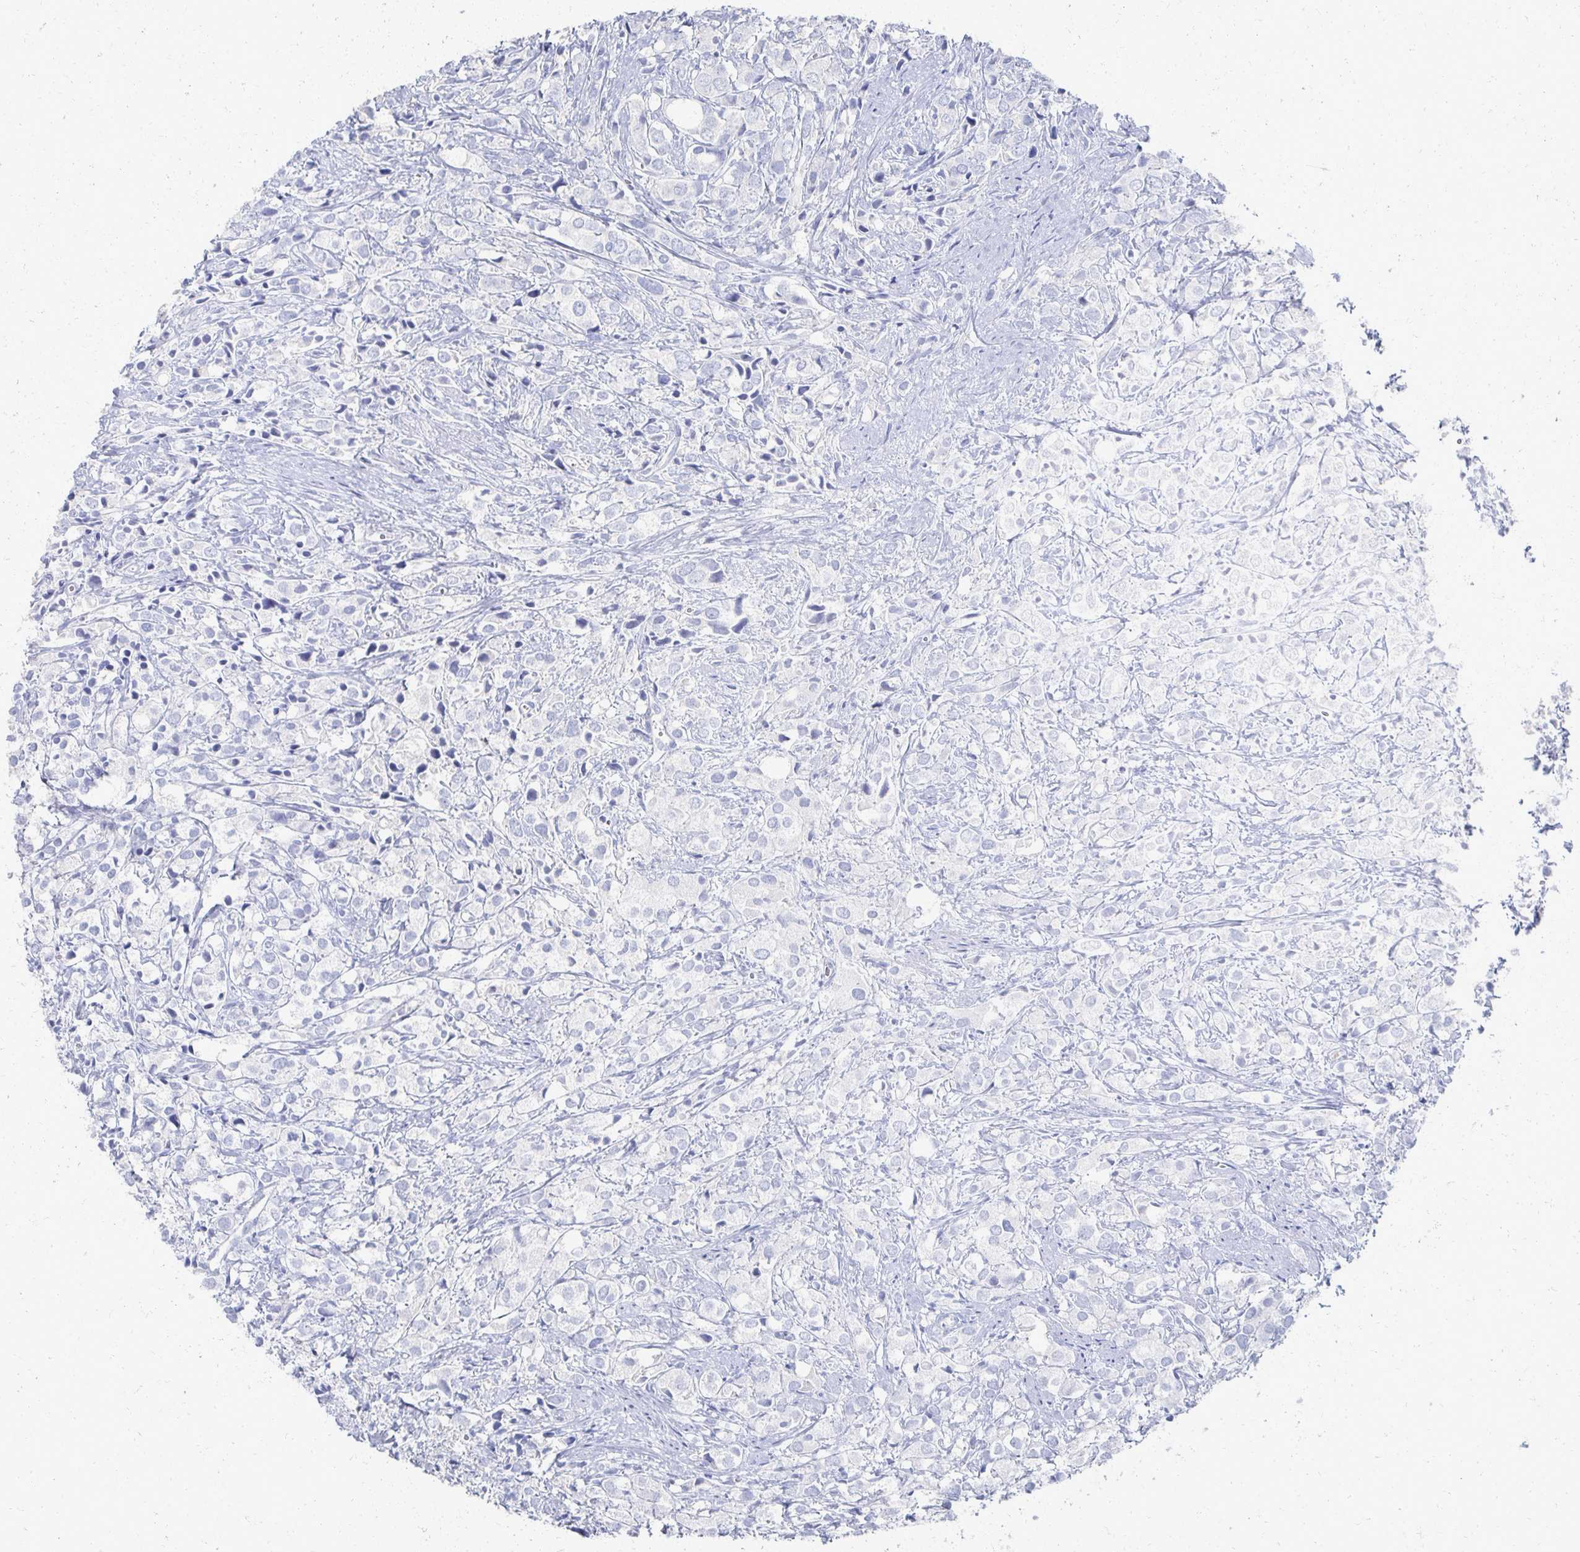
{"staining": {"intensity": "negative", "quantity": "none", "location": "none"}, "tissue": "prostate cancer", "cell_type": "Tumor cells", "image_type": "cancer", "snomed": [{"axis": "morphology", "description": "Adenocarcinoma, High grade"}, {"axis": "topography", "description": "Prostate"}], "caption": "Micrograph shows no significant protein staining in tumor cells of prostate cancer (high-grade adenocarcinoma).", "gene": "PRR20A", "patient": {"sex": "male", "age": 86}}